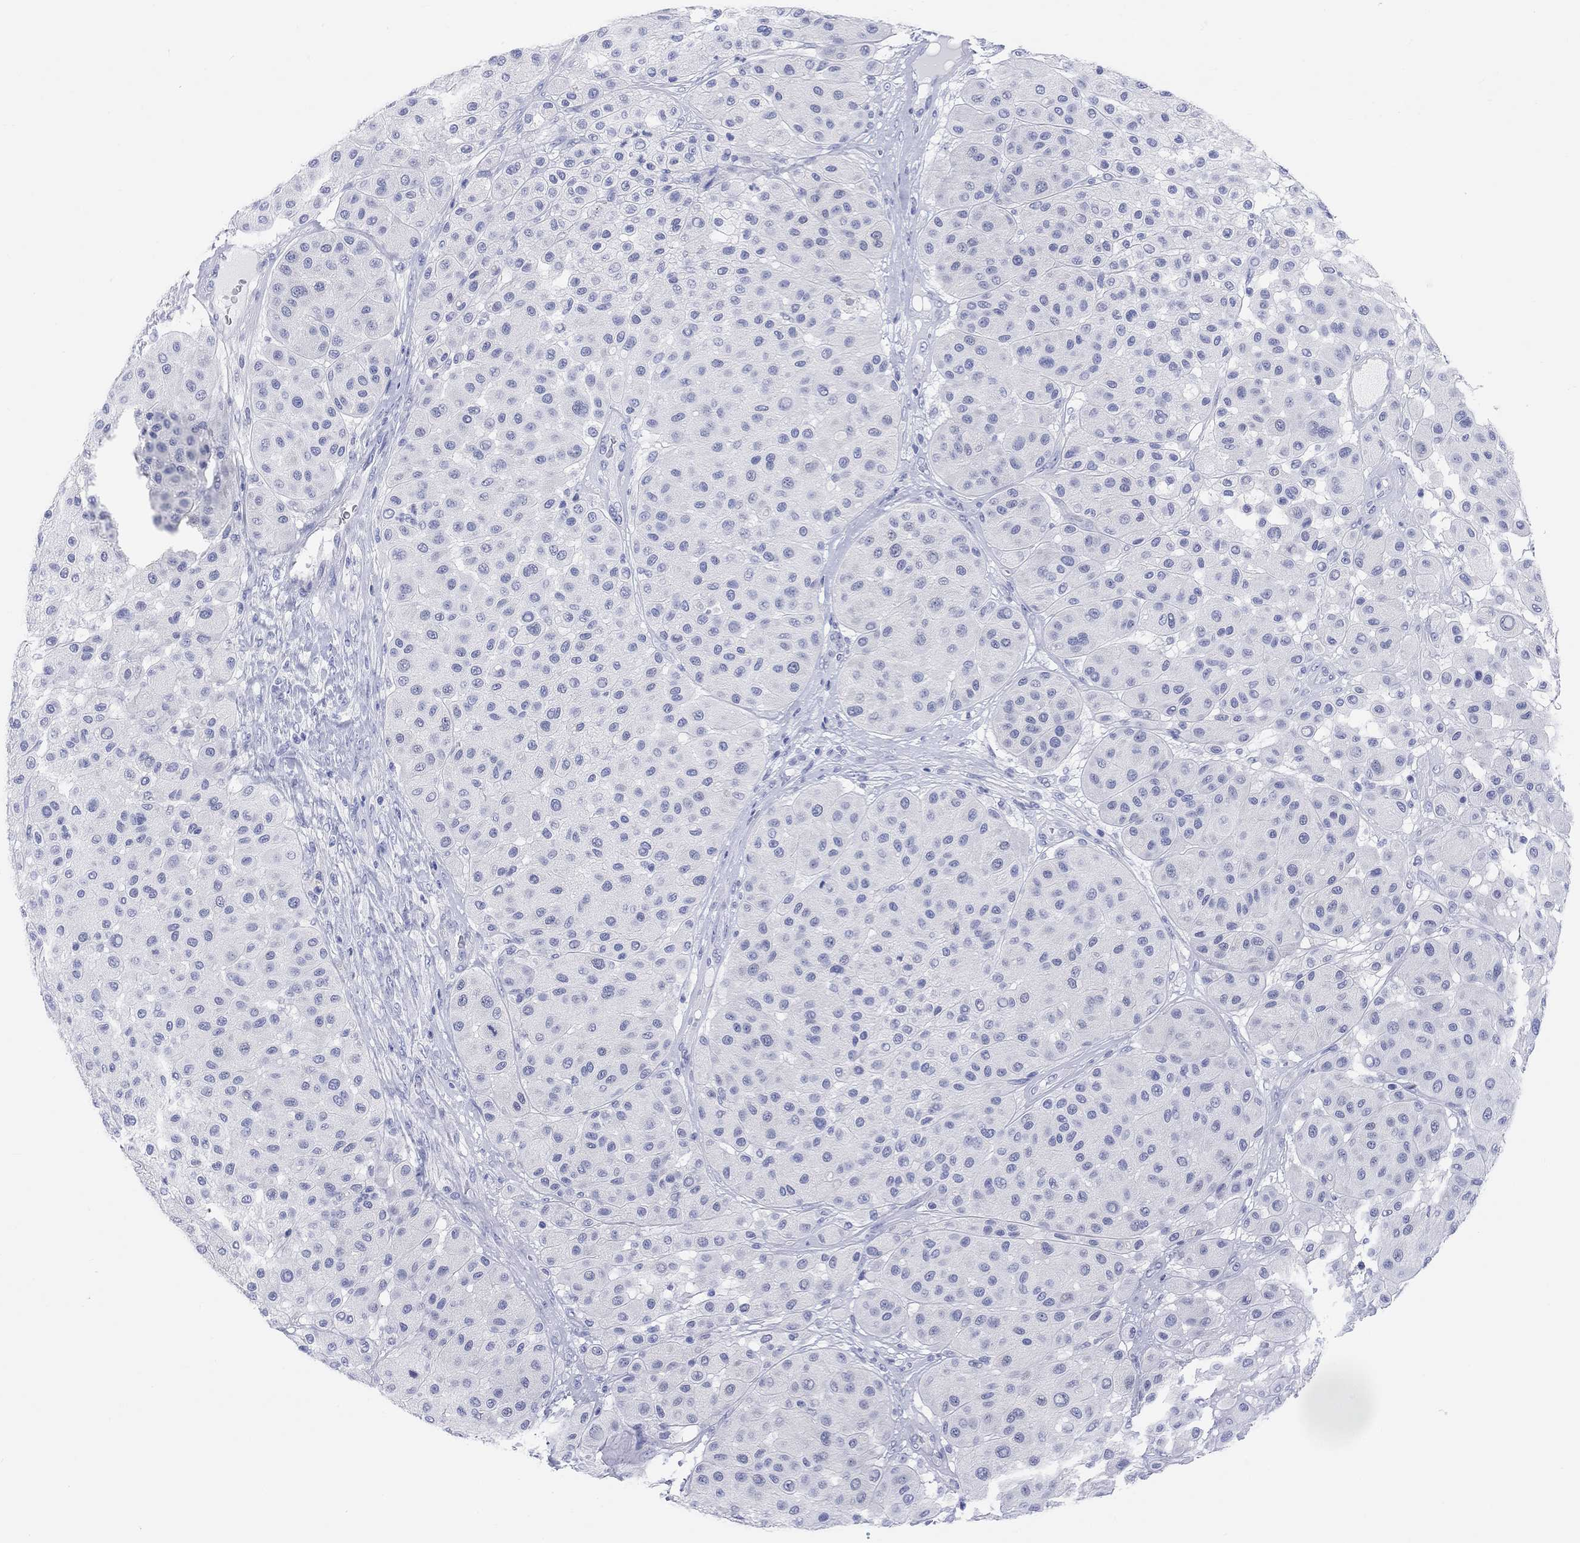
{"staining": {"intensity": "negative", "quantity": "none", "location": "none"}, "tissue": "melanoma", "cell_type": "Tumor cells", "image_type": "cancer", "snomed": [{"axis": "morphology", "description": "Malignant melanoma, Metastatic site"}, {"axis": "topography", "description": "Smooth muscle"}], "caption": "The image exhibits no significant positivity in tumor cells of melanoma.", "gene": "XIRP2", "patient": {"sex": "male", "age": 41}}